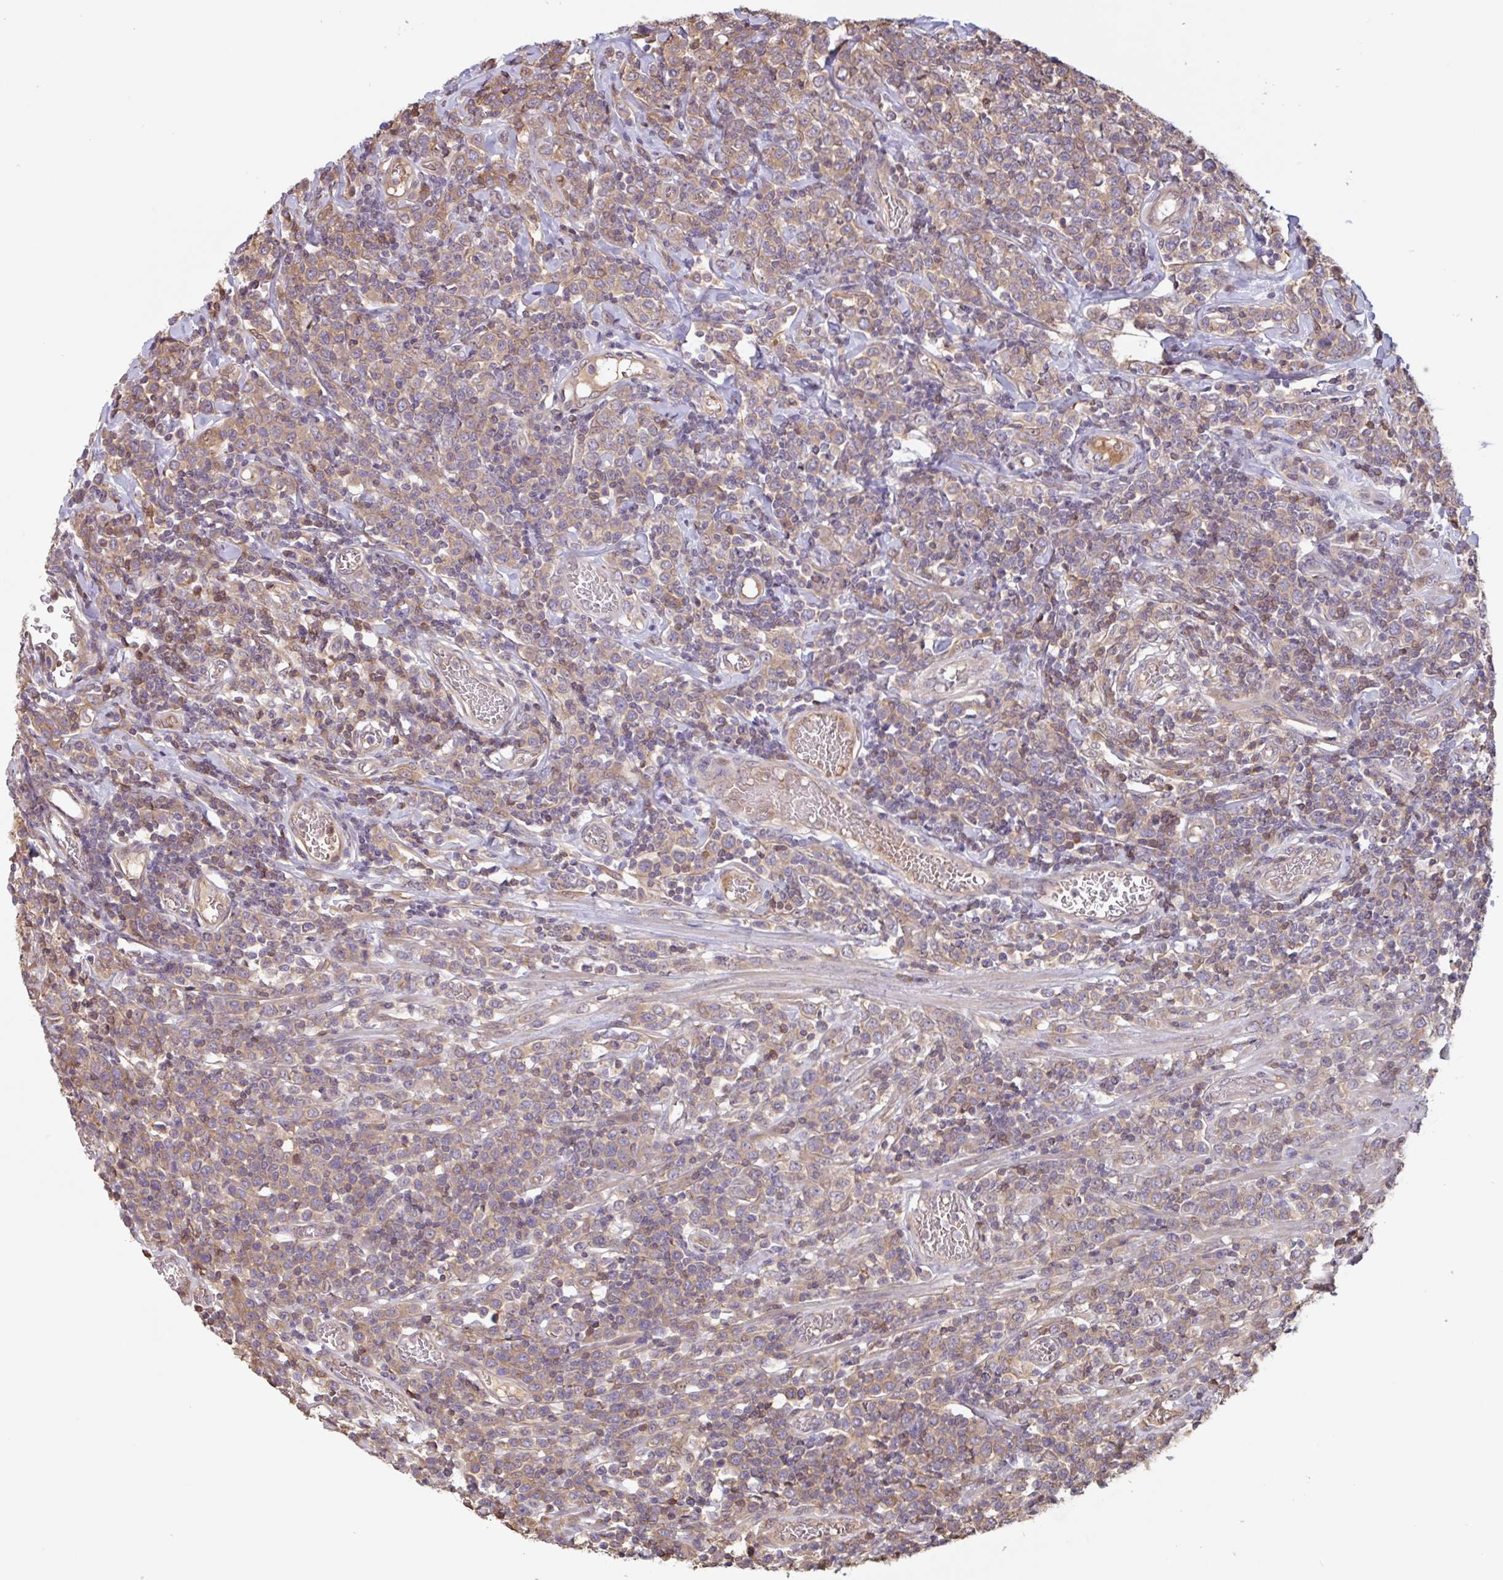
{"staining": {"intensity": "weak", "quantity": ">75%", "location": "cytoplasmic/membranous"}, "tissue": "lymphoma", "cell_type": "Tumor cells", "image_type": "cancer", "snomed": [{"axis": "morphology", "description": "Malignant lymphoma, non-Hodgkin's type, High grade"}, {"axis": "topography", "description": "Soft tissue"}], "caption": "Brown immunohistochemical staining in human lymphoma exhibits weak cytoplasmic/membranous expression in approximately >75% of tumor cells.", "gene": "OTOP2", "patient": {"sex": "female", "age": 56}}